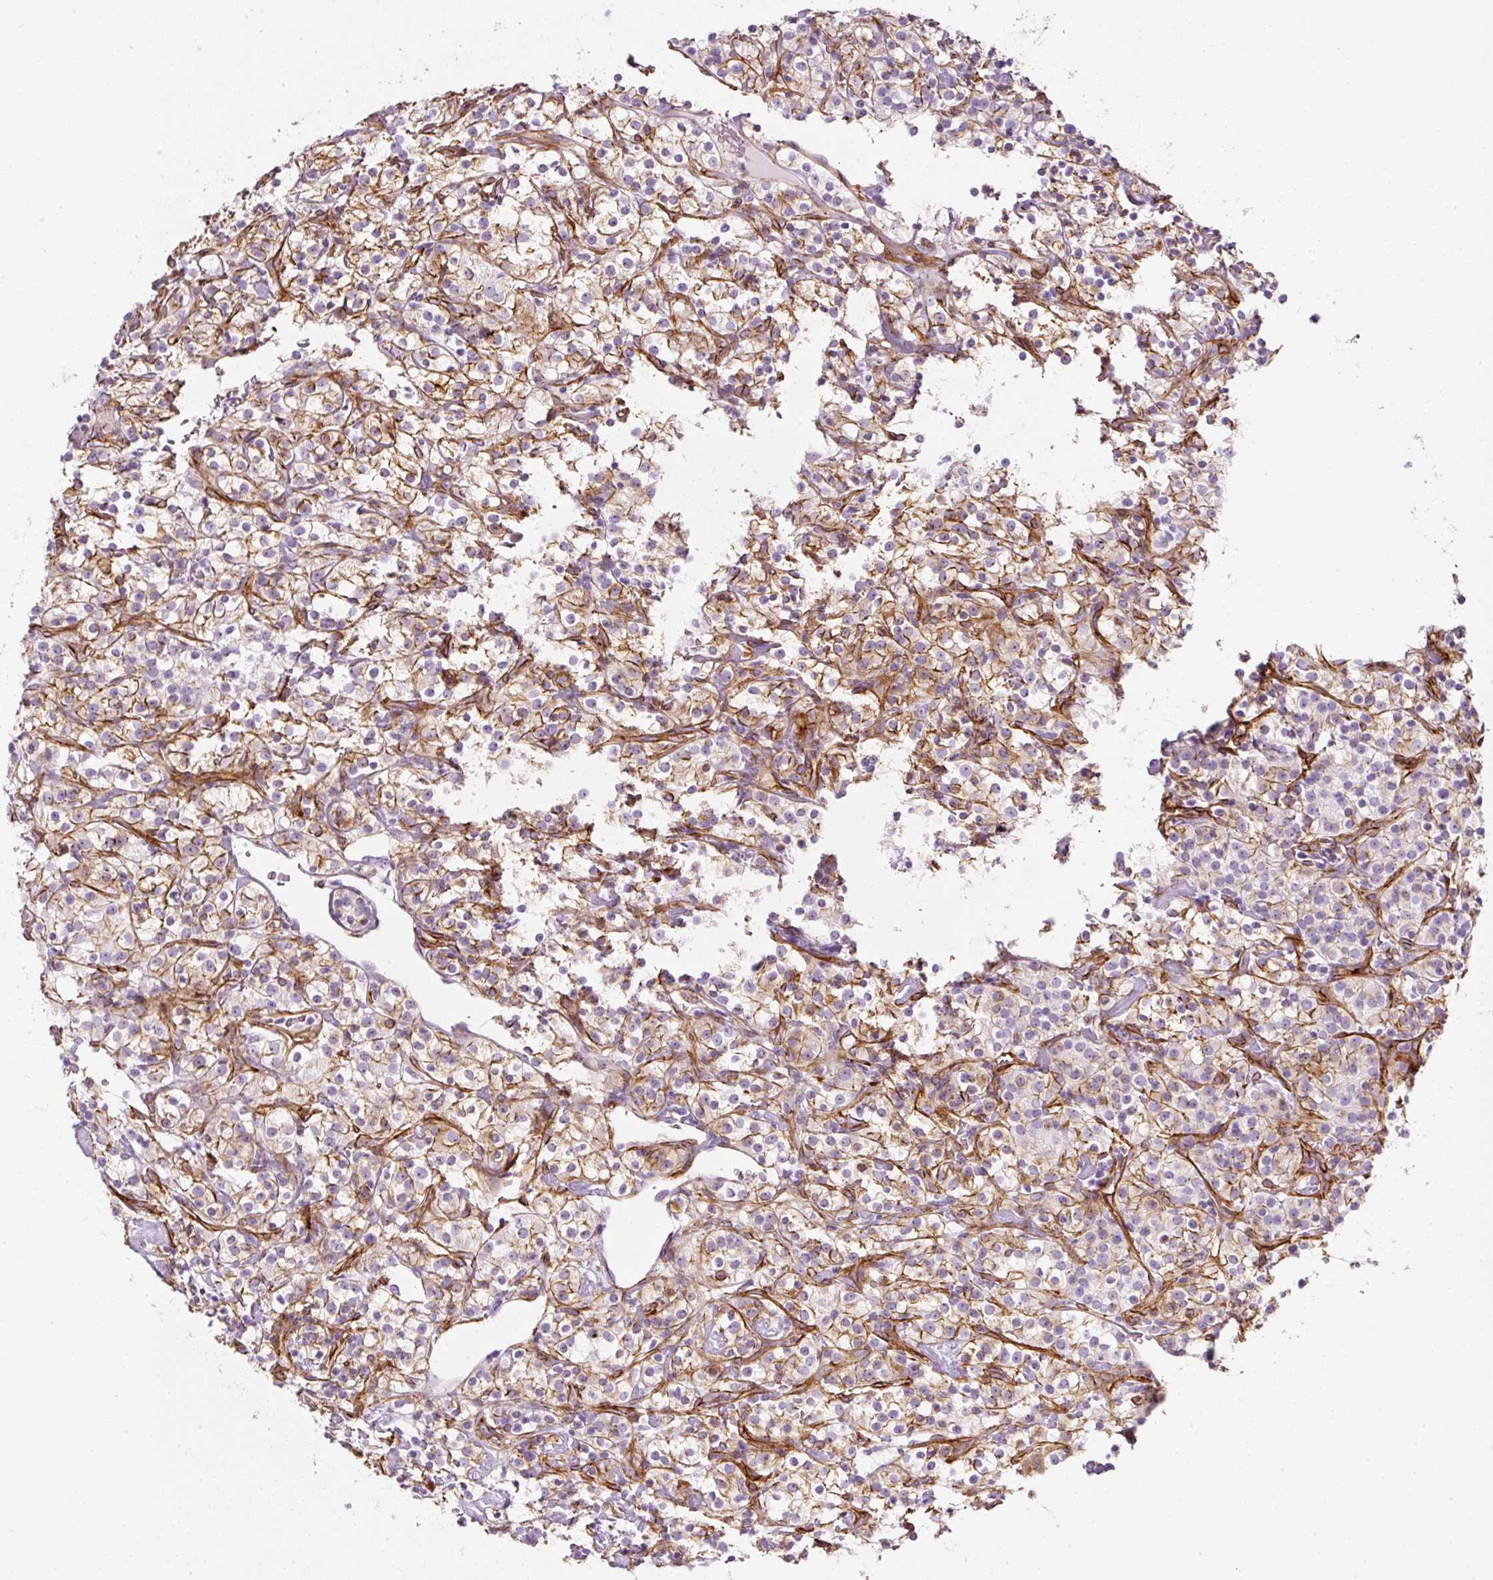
{"staining": {"intensity": "moderate", "quantity": "<25%", "location": "cytoplasmic/membranous"}, "tissue": "renal cancer", "cell_type": "Tumor cells", "image_type": "cancer", "snomed": [{"axis": "morphology", "description": "Adenocarcinoma, NOS"}, {"axis": "topography", "description": "Kidney"}], "caption": "Renal adenocarcinoma stained with a protein marker demonstrates moderate staining in tumor cells.", "gene": "CAVIN3", "patient": {"sex": "male", "age": 77}}